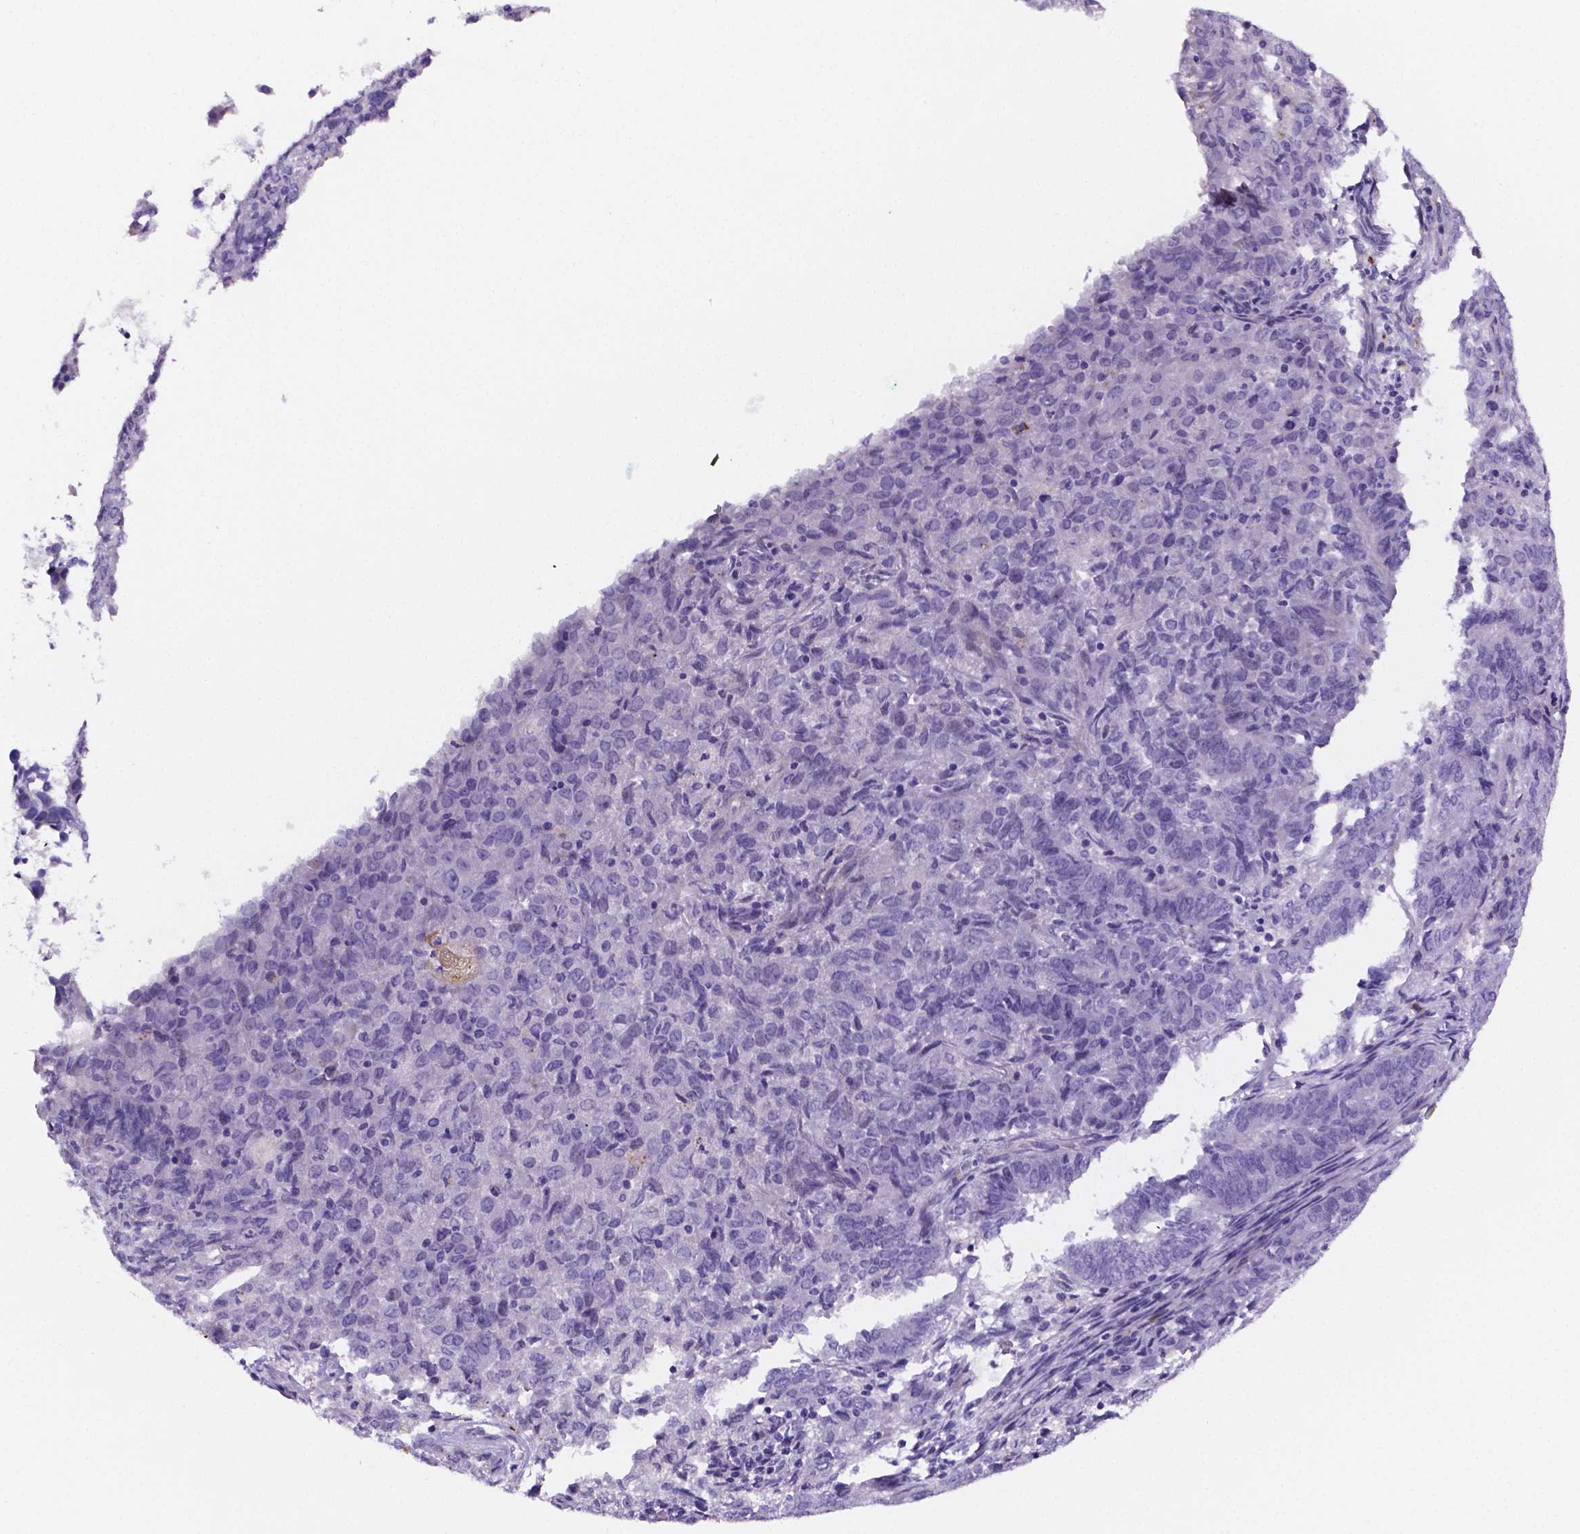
{"staining": {"intensity": "negative", "quantity": "none", "location": "none"}, "tissue": "endometrial cancer", "cell_type": "Tumor cells", "image_type": "cancer", "snomed": [{"axis": "morphology", "description": "Adenocarcinoma, NOS"}, {"axis": "topography", "description": "Endometrium"}], "caption": "Tumor cells show no significant protein staining in endometrial cancer (adenocarcinoma). Brightfield microscopy of IHC stained with DAB (3,3'-diaminobenzidine) (brown) and hematoxylin (blue), captured at high magnification.", "gene": "NRGN", "patient": {"sex": "female", "age": 72}}